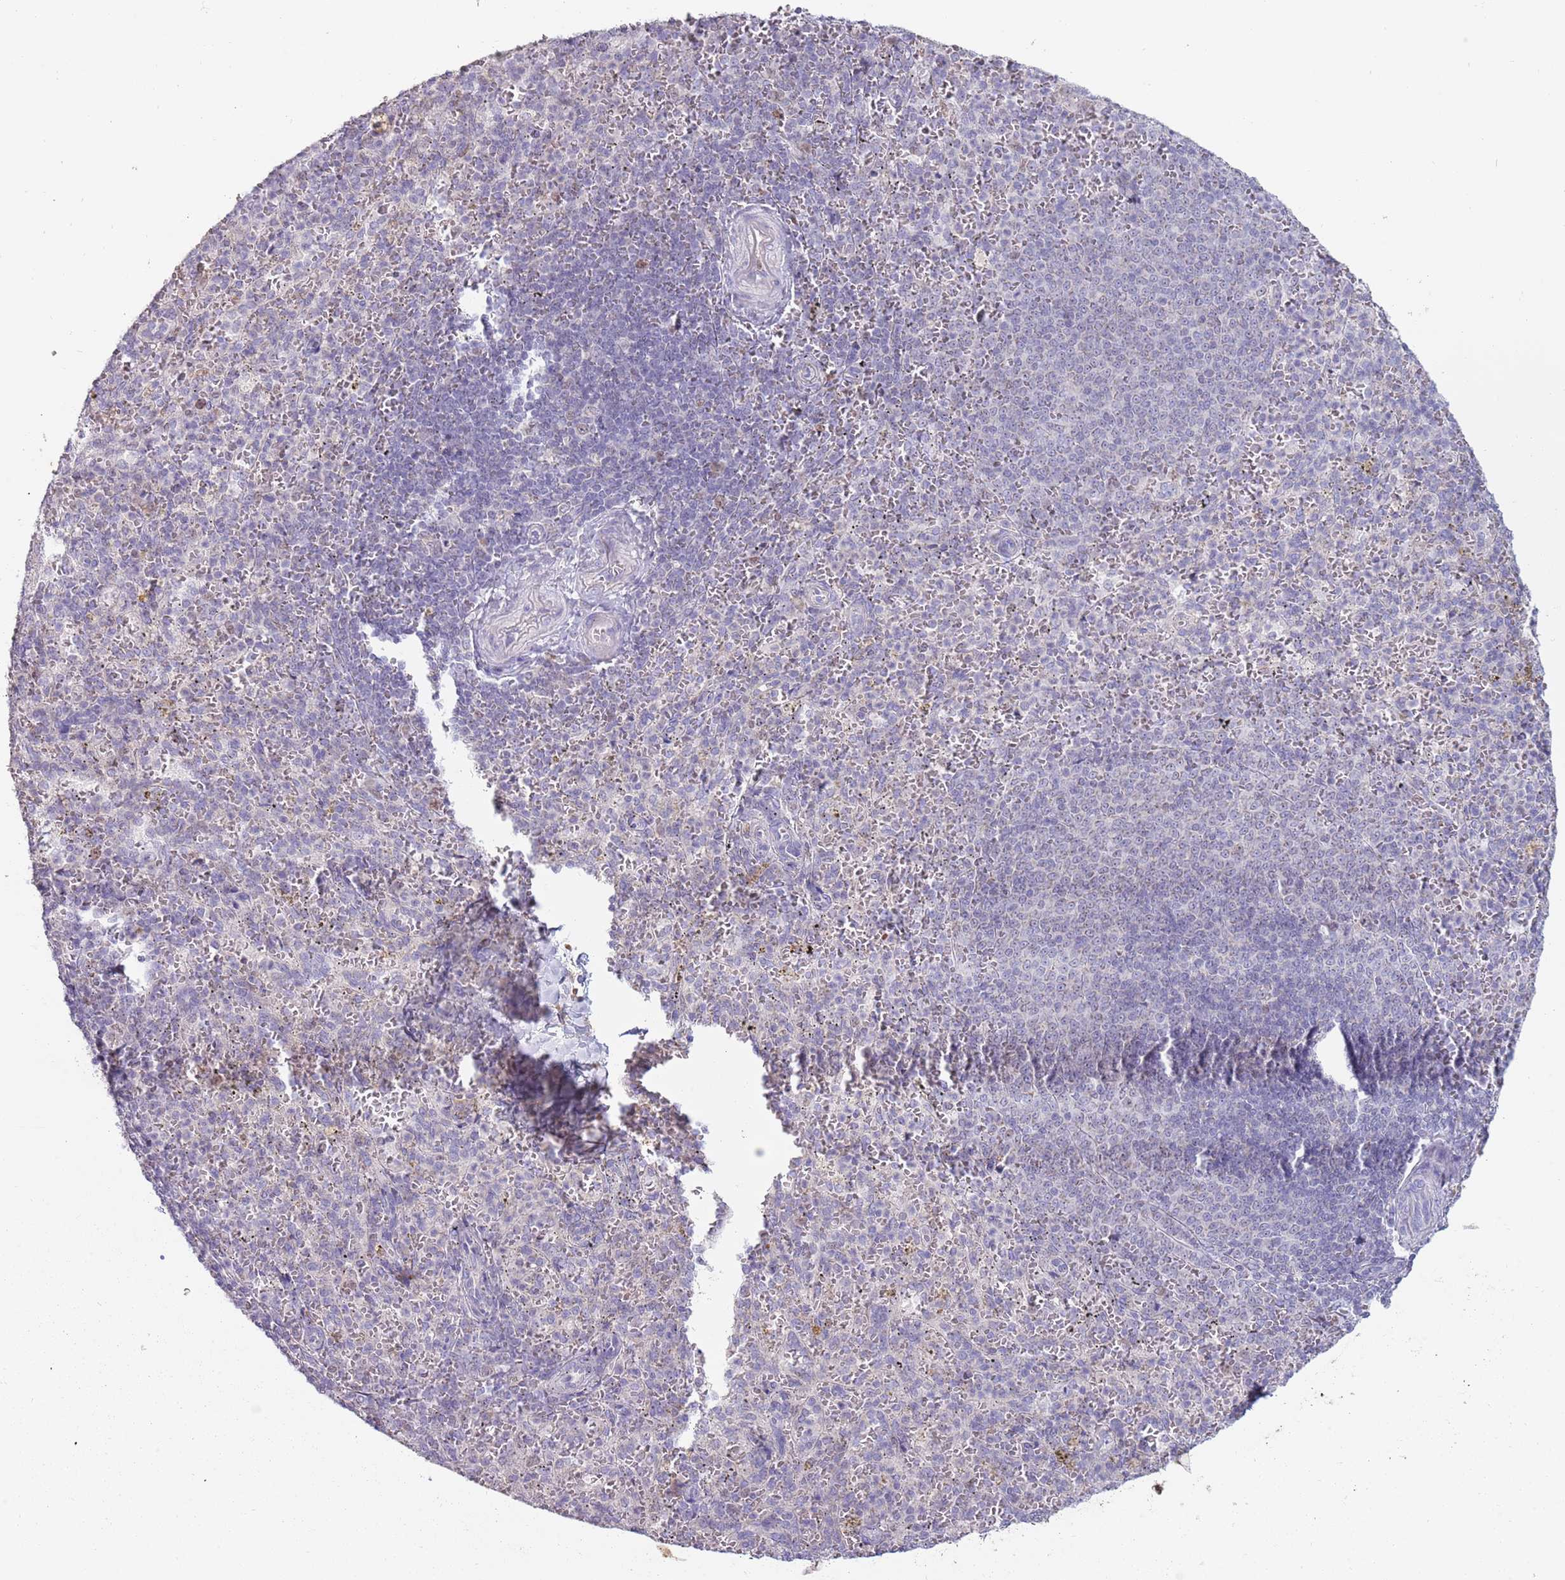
{"staining": {"intensity": "weak", "quantity": "<25%", "location": "nuclear"}, "tissue": "spleen", "cell_type": "Cells in red pulp", "image_type": "normal", "snomed": [{"axis": "morphology", "description": "Normal tissue, NOS"}, {"axis": "topography", "description": "Spleen"}], "caption": "This is an immunohistochemistry (IHC) photomicrograph of unremarkable spleen. There is no expression in cells in red pulp.", "gene": "SYS1", "patient": {"sex": "female", "age": 21}}